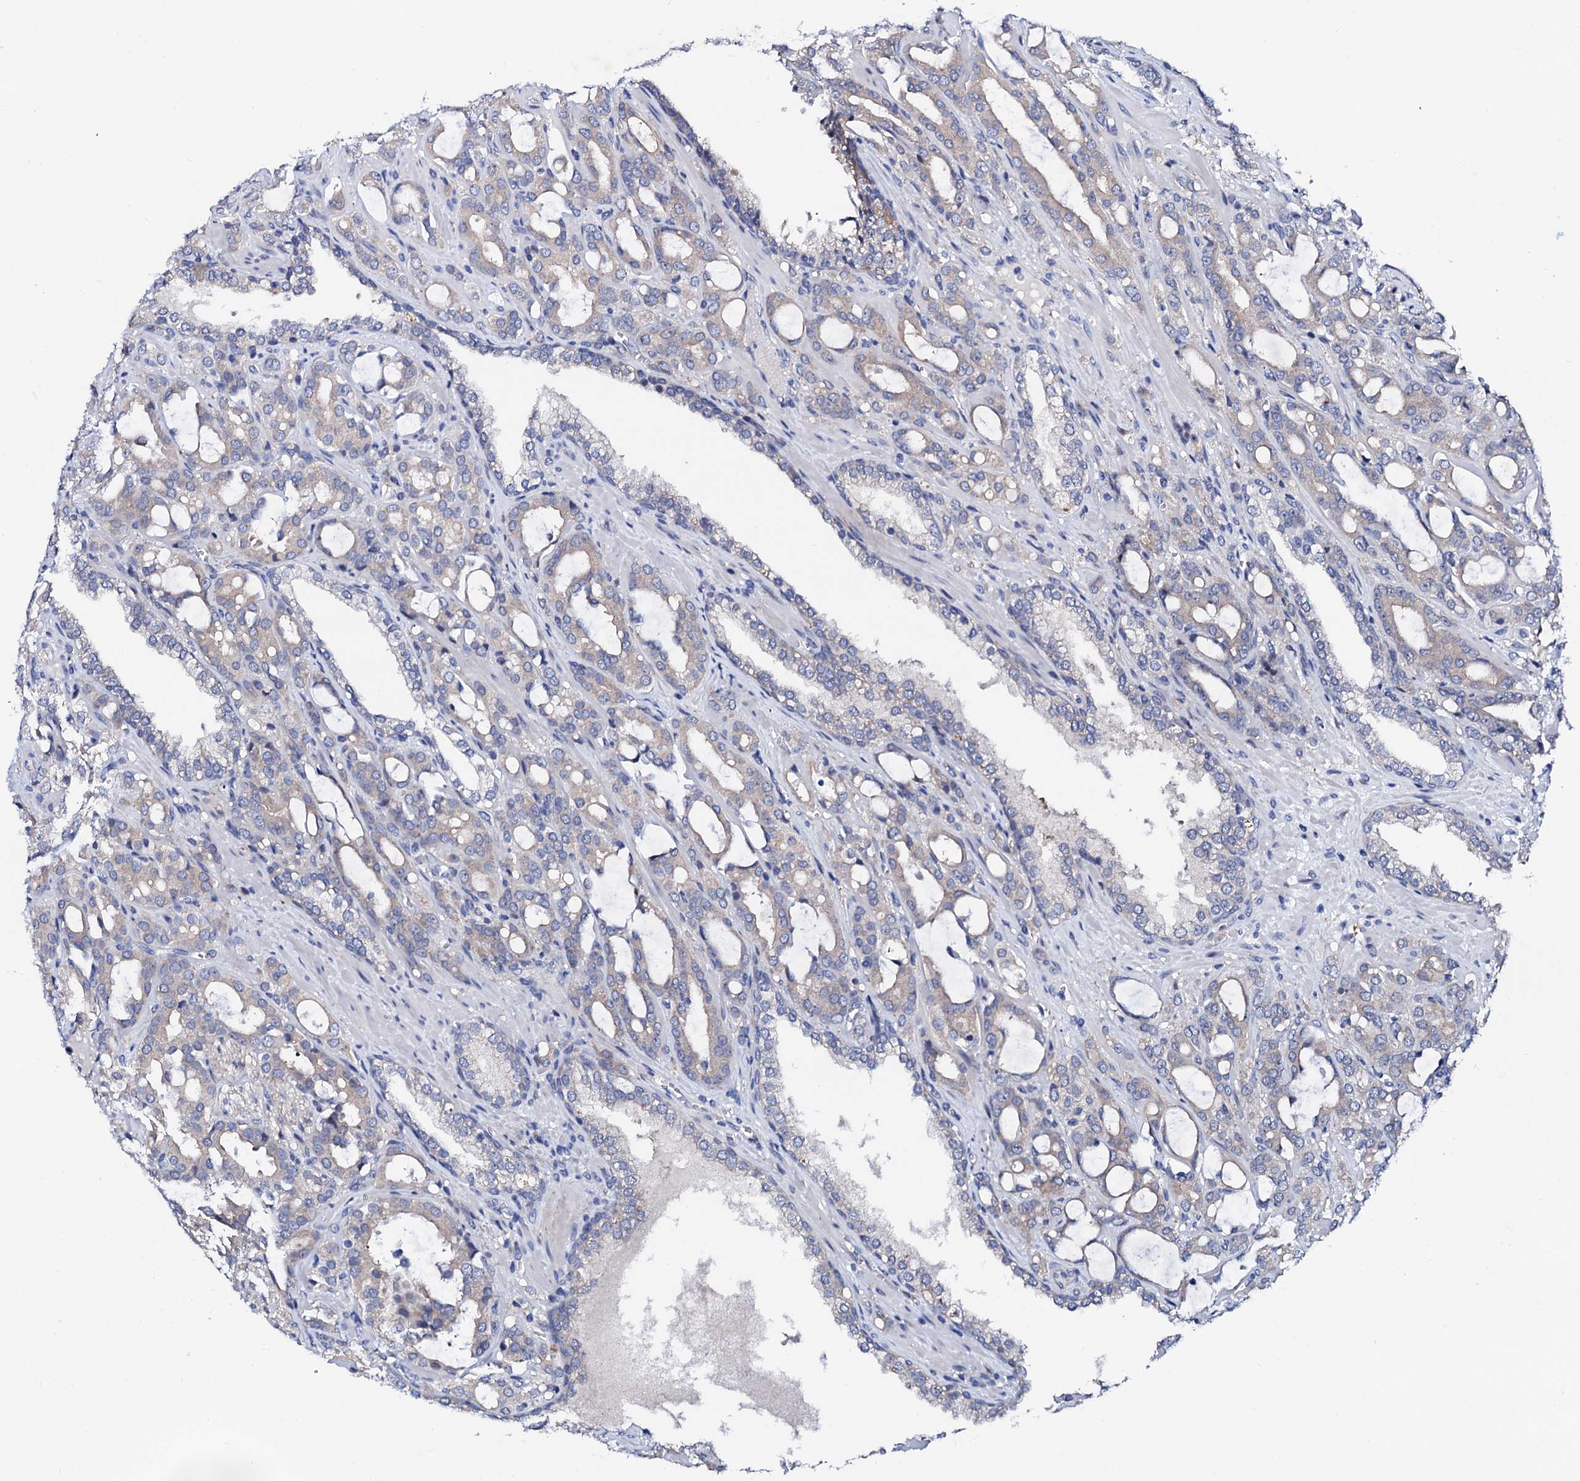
{"staining": {"intensity": "weak", "quantity": "25%-75%", "location": "cytoplasmic/membranous"}, "tissue": "prostate cancer", "cell_type": "Tumor cells", "image_type": "cancer", "snomed": [{"axis": "morphology", "description": "Adenocarcinoma, High grade"}, {"axis": "topography", "description": "Prostate"}], "caption": "Immunohistochemistry (IHC) (DAB) staining of human adenocarcinoma (high-grade) (prostate) displays weak cytoplasmic/membranous protein expression in about 25%-75% of tumor cells.", "gene": "TRDN", "patient": {"sex": "male", "age": 72}}